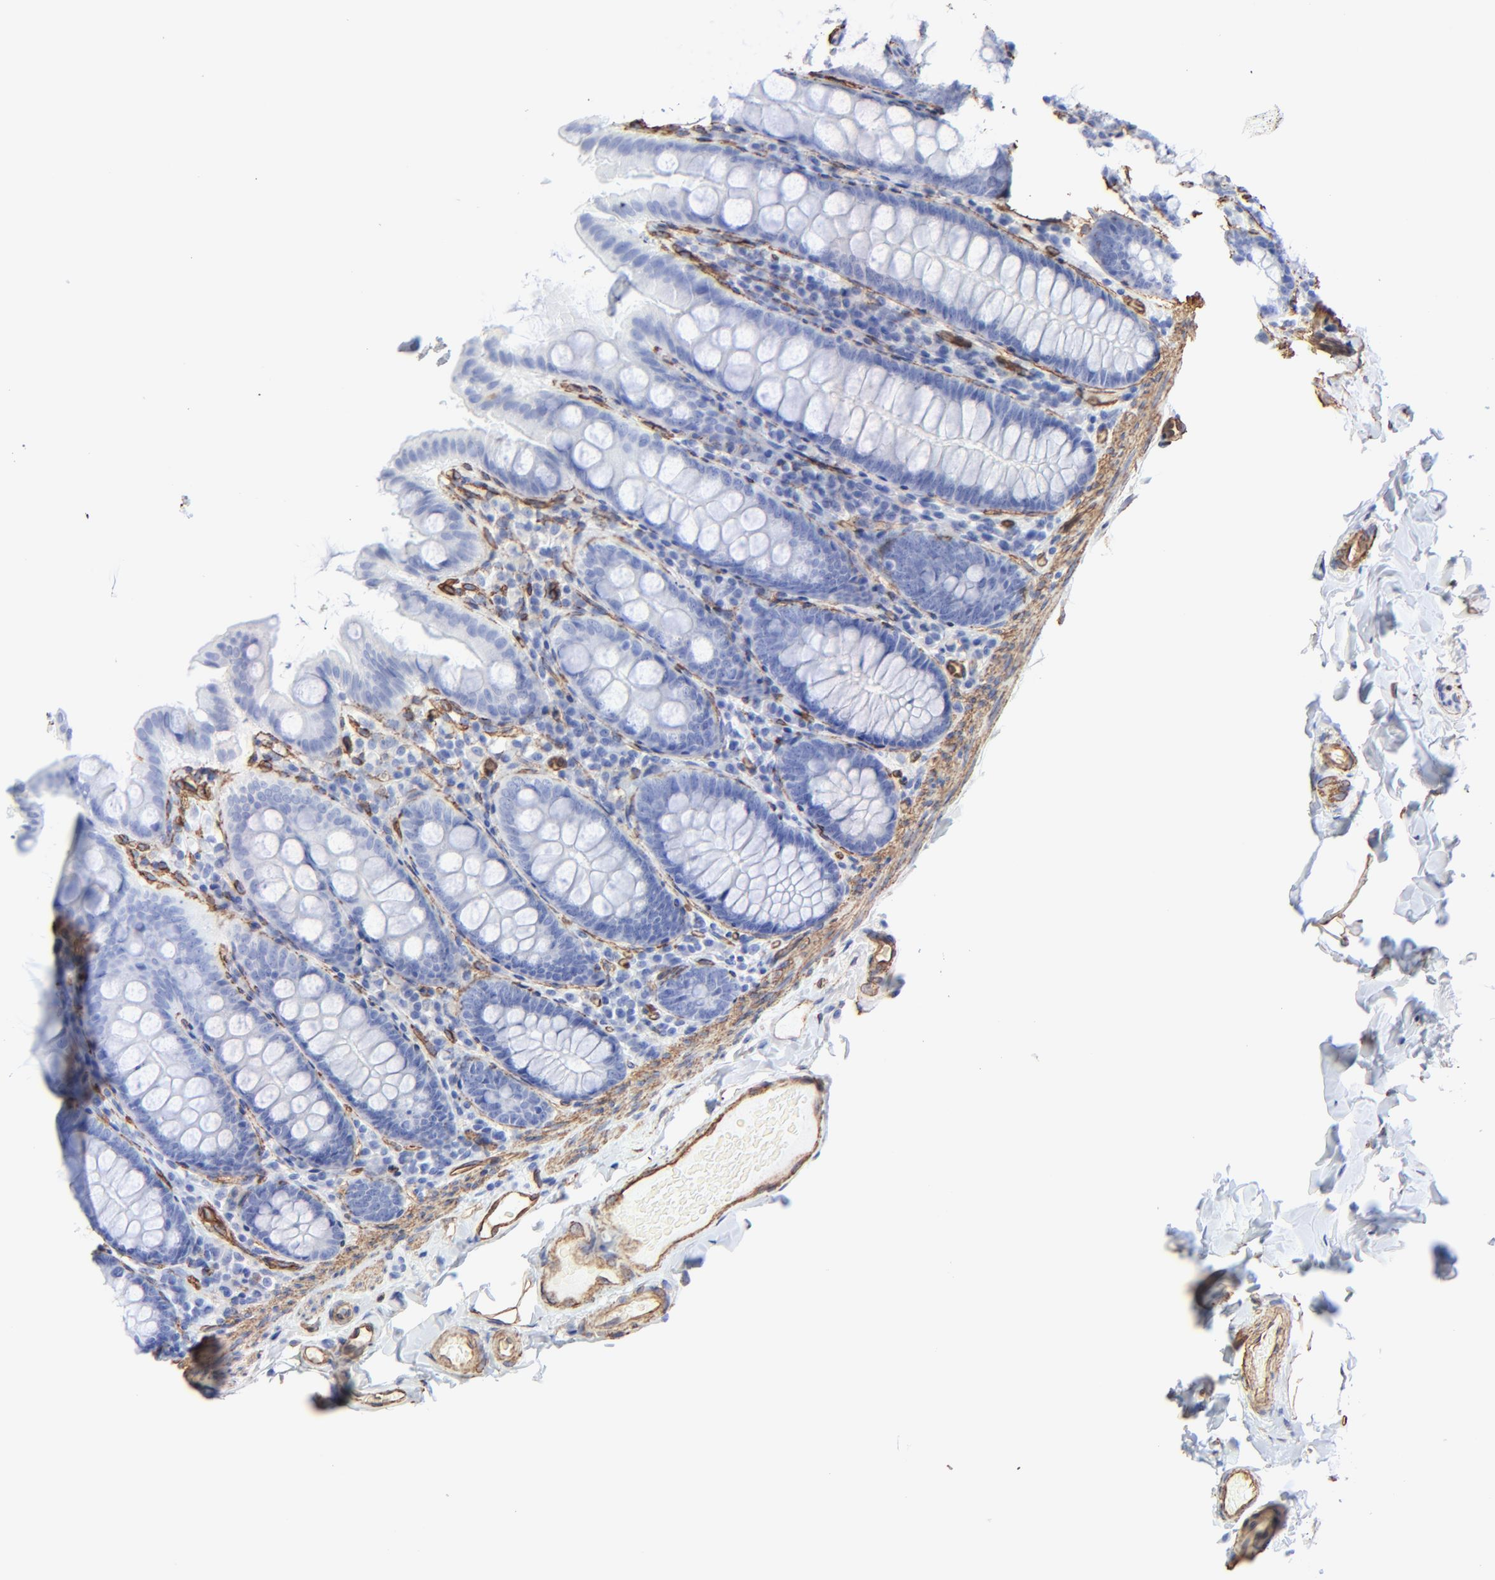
{"staining": {"intensity": "moderate", "quantity": ">75%", "location": "cytoplasmic/membranous"}, "tissue": "colon", "cell_type": "Endothelial cells", "image_type": "normal", "snomed": [{"axis": "morphology", "description": "Normal tissue, NOS"}, {"axis": "topography", "description": "Colon"}], "caption": "High-power microscopy captured an IHC image of unremarkable colon, revealing moderate cytoplasmic/membranous expression in about >75% of endothelial cells. (DAB IHC with brightfield microscopy, high magnification).", "gene": "CAV1", "patient": {"sex": "female", "age": 61}}